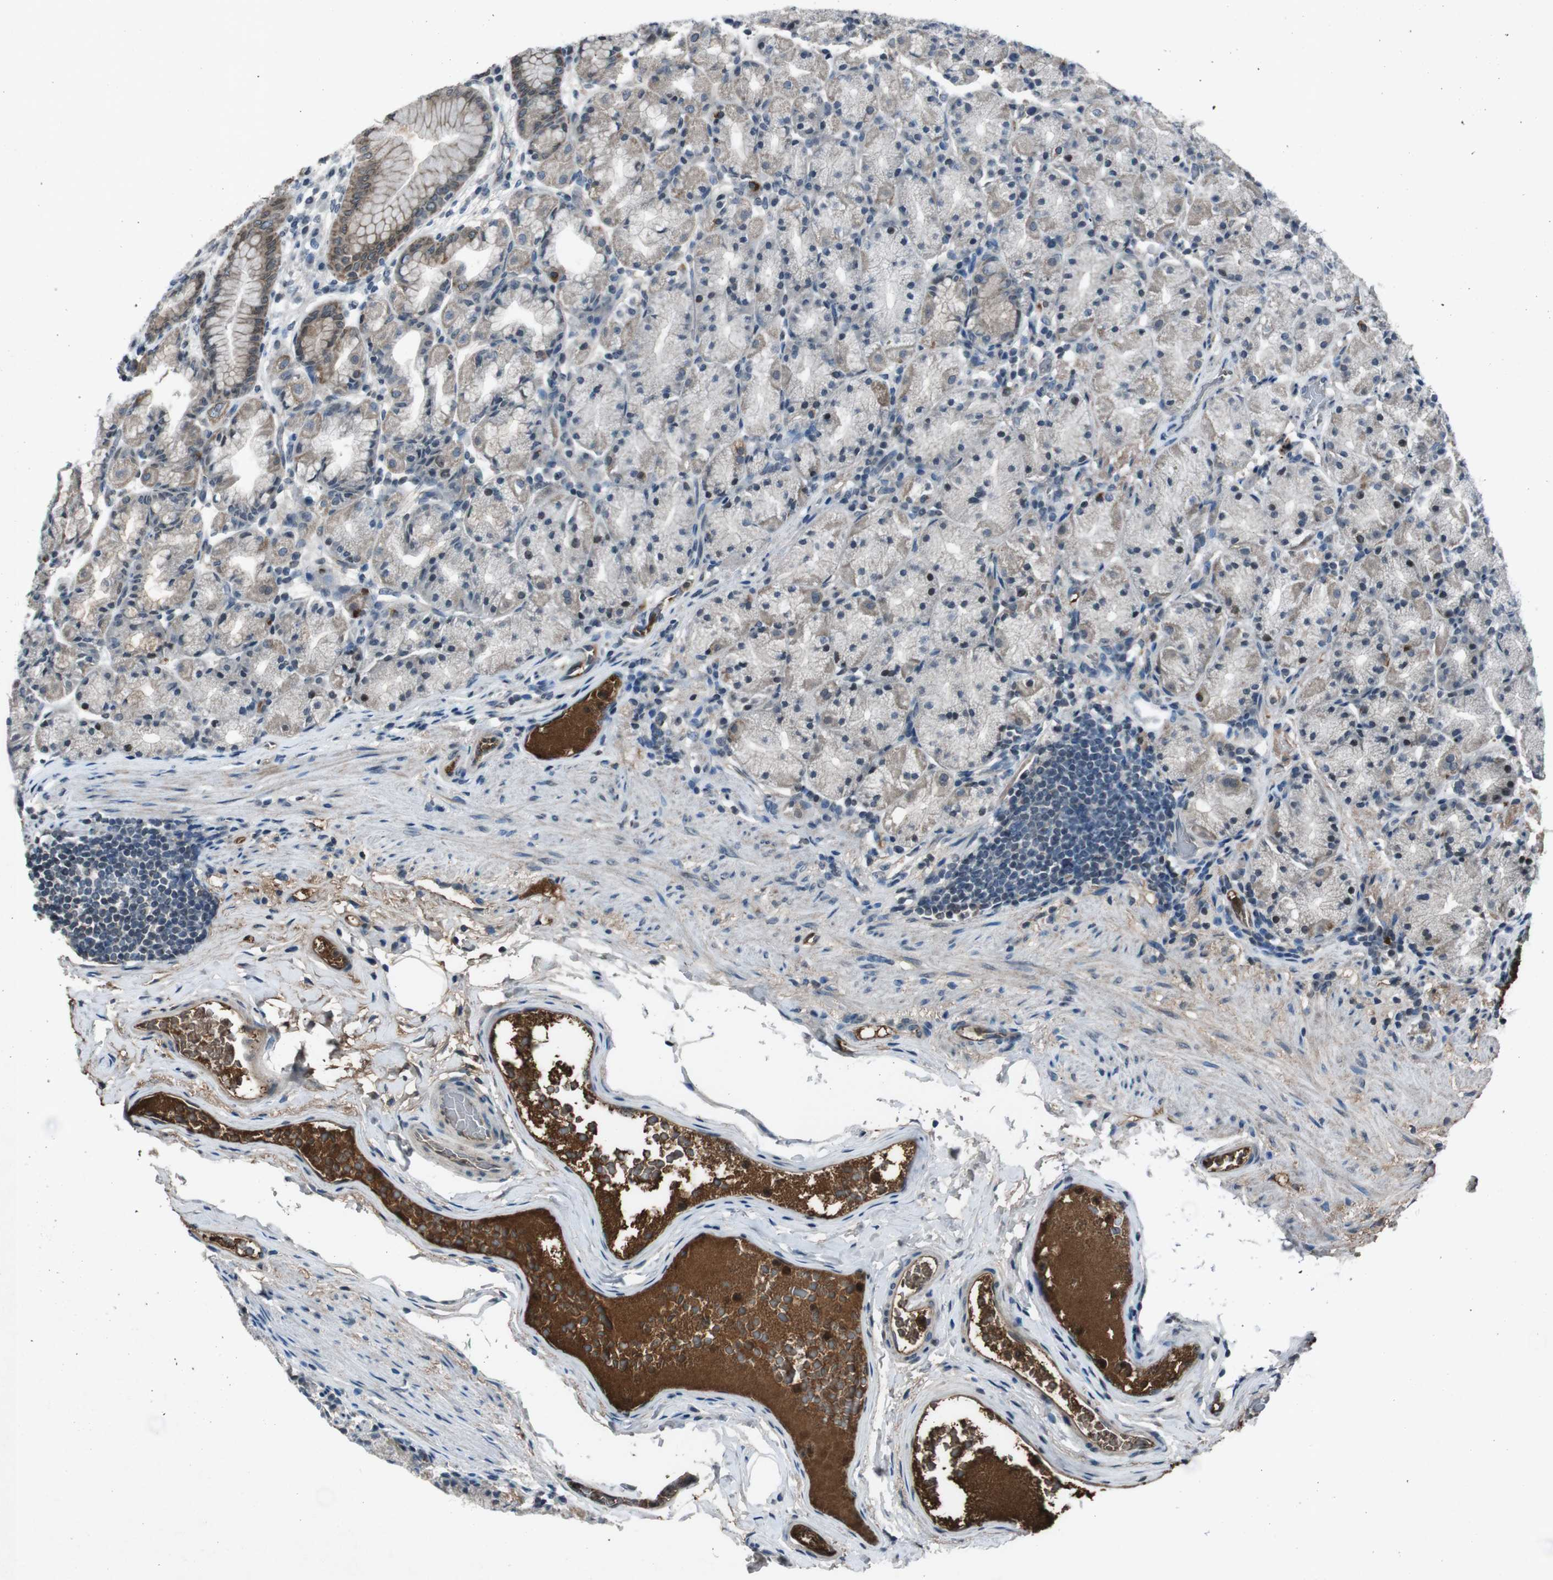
{"staining": {"intensity": "strong", "quantity": "<25%", "location": "cytoplasmic/membranous"}, "tissue": "stomach", "cell_type": "Glandular cells", "image_type": "normal", "snomed": [{"axis": "morphology", "description": "Normal tissue, NOS"}, {"axis": "topography", "description": "Stomach, upper"}], "caption": "Protein staining shows strong cytoplasmic/membranous expression in about <25% of glandular cells in unremarkable stomach.", "gene": "UGT1A6", "patient": {"sex": "male", "age": 68}}